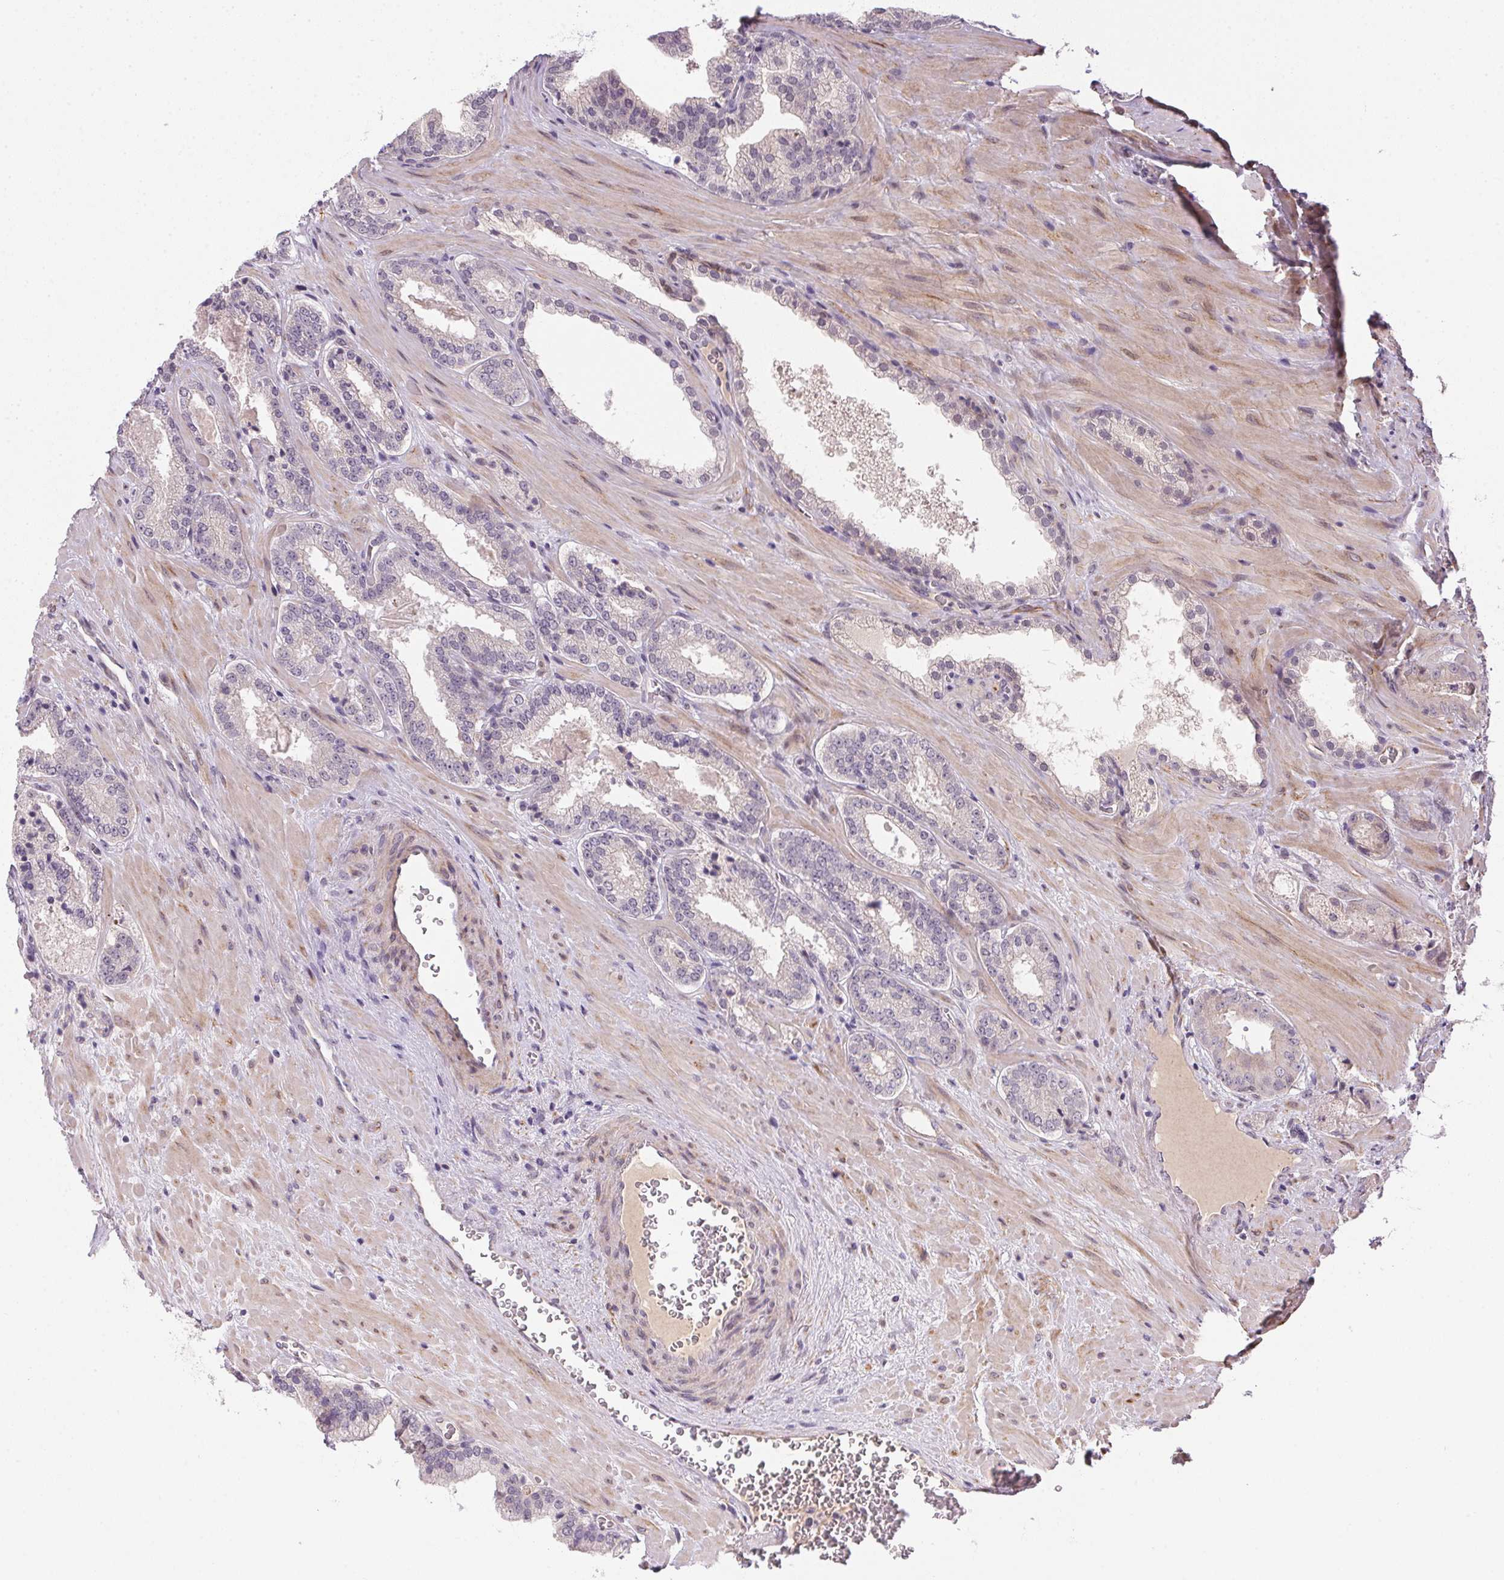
{"staining": {"intensity": "negative", "quantity": "none", "location": "none"}, "tissue": "prostate cancer", "cell_type": "Tumor cells", "image_type": "cancer", "snomed": [{"axis": "morphology", "description": "Adenocarcinoma, NOS"}, {"axis": "topography", "description": "Prostate"}], "caption": "The image shows no significant staining in tumor cells of prostate cancer.", "gene": "CFAP92", "patient": {"sex": "male", "age": 63}}